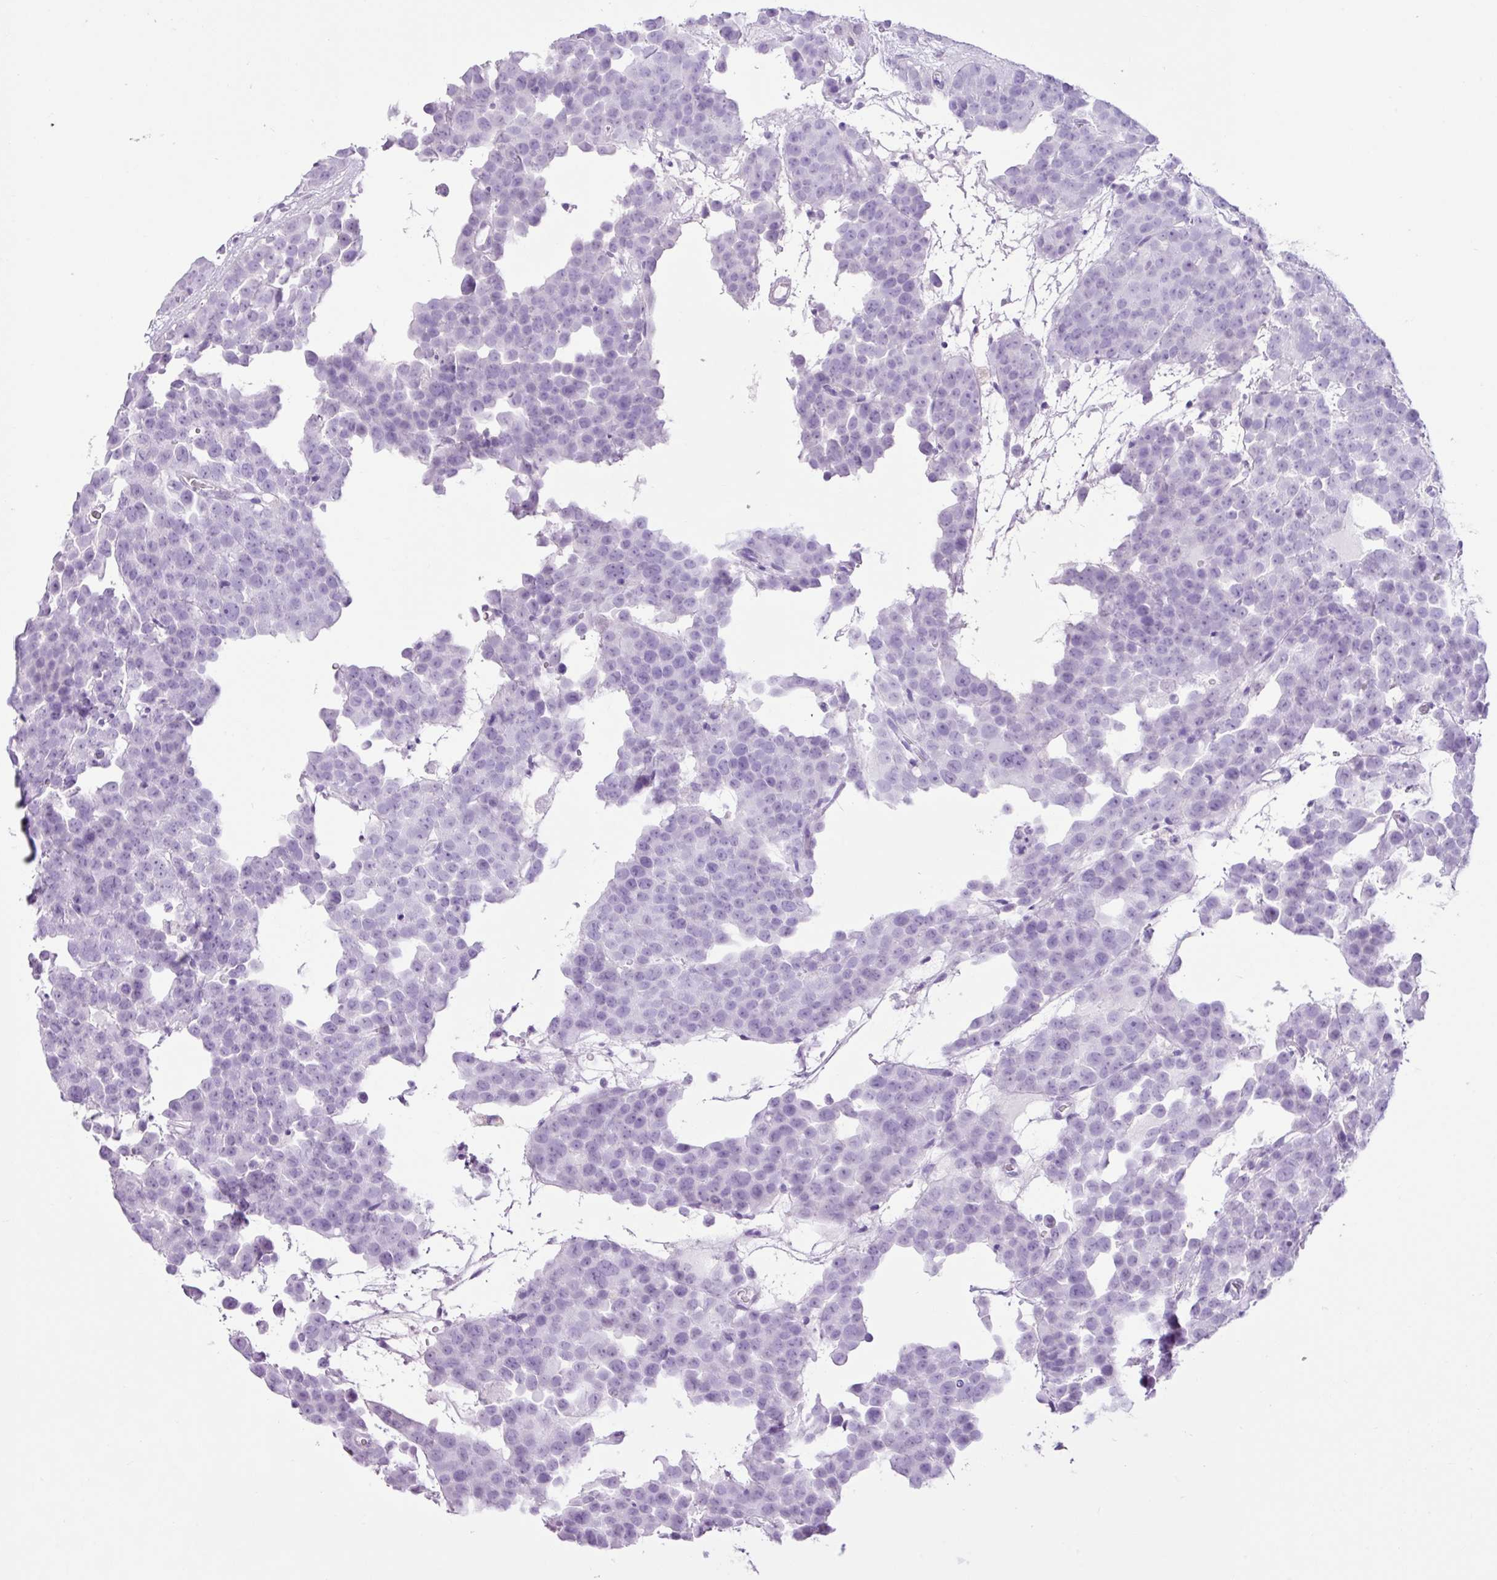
{"staining": {"intensity": "negative", "quantity": "none", "location": "none"}, "tissue": "testis cancer", "cell_type": "Tumor cells", "image_type": "cancer", "snomed": [{"axis": "morphology", "description": "Seminoma, NOS"}, {"axis": "topography", "description": "Testis"}], "caption": "High power microscopy image of an immunohistochemistry micrograph of testis seminoma, revealing no significant positivity in tumor cells. (Stains: DAB (3,3'-diaminobenzidine) immunohistochemistry (IHC) with hematoxylin counter stain, Microscopy: brightfield microscopy at high magnification).", "gene": "PGR", "patient": {"sex": "male", "age": 71}}